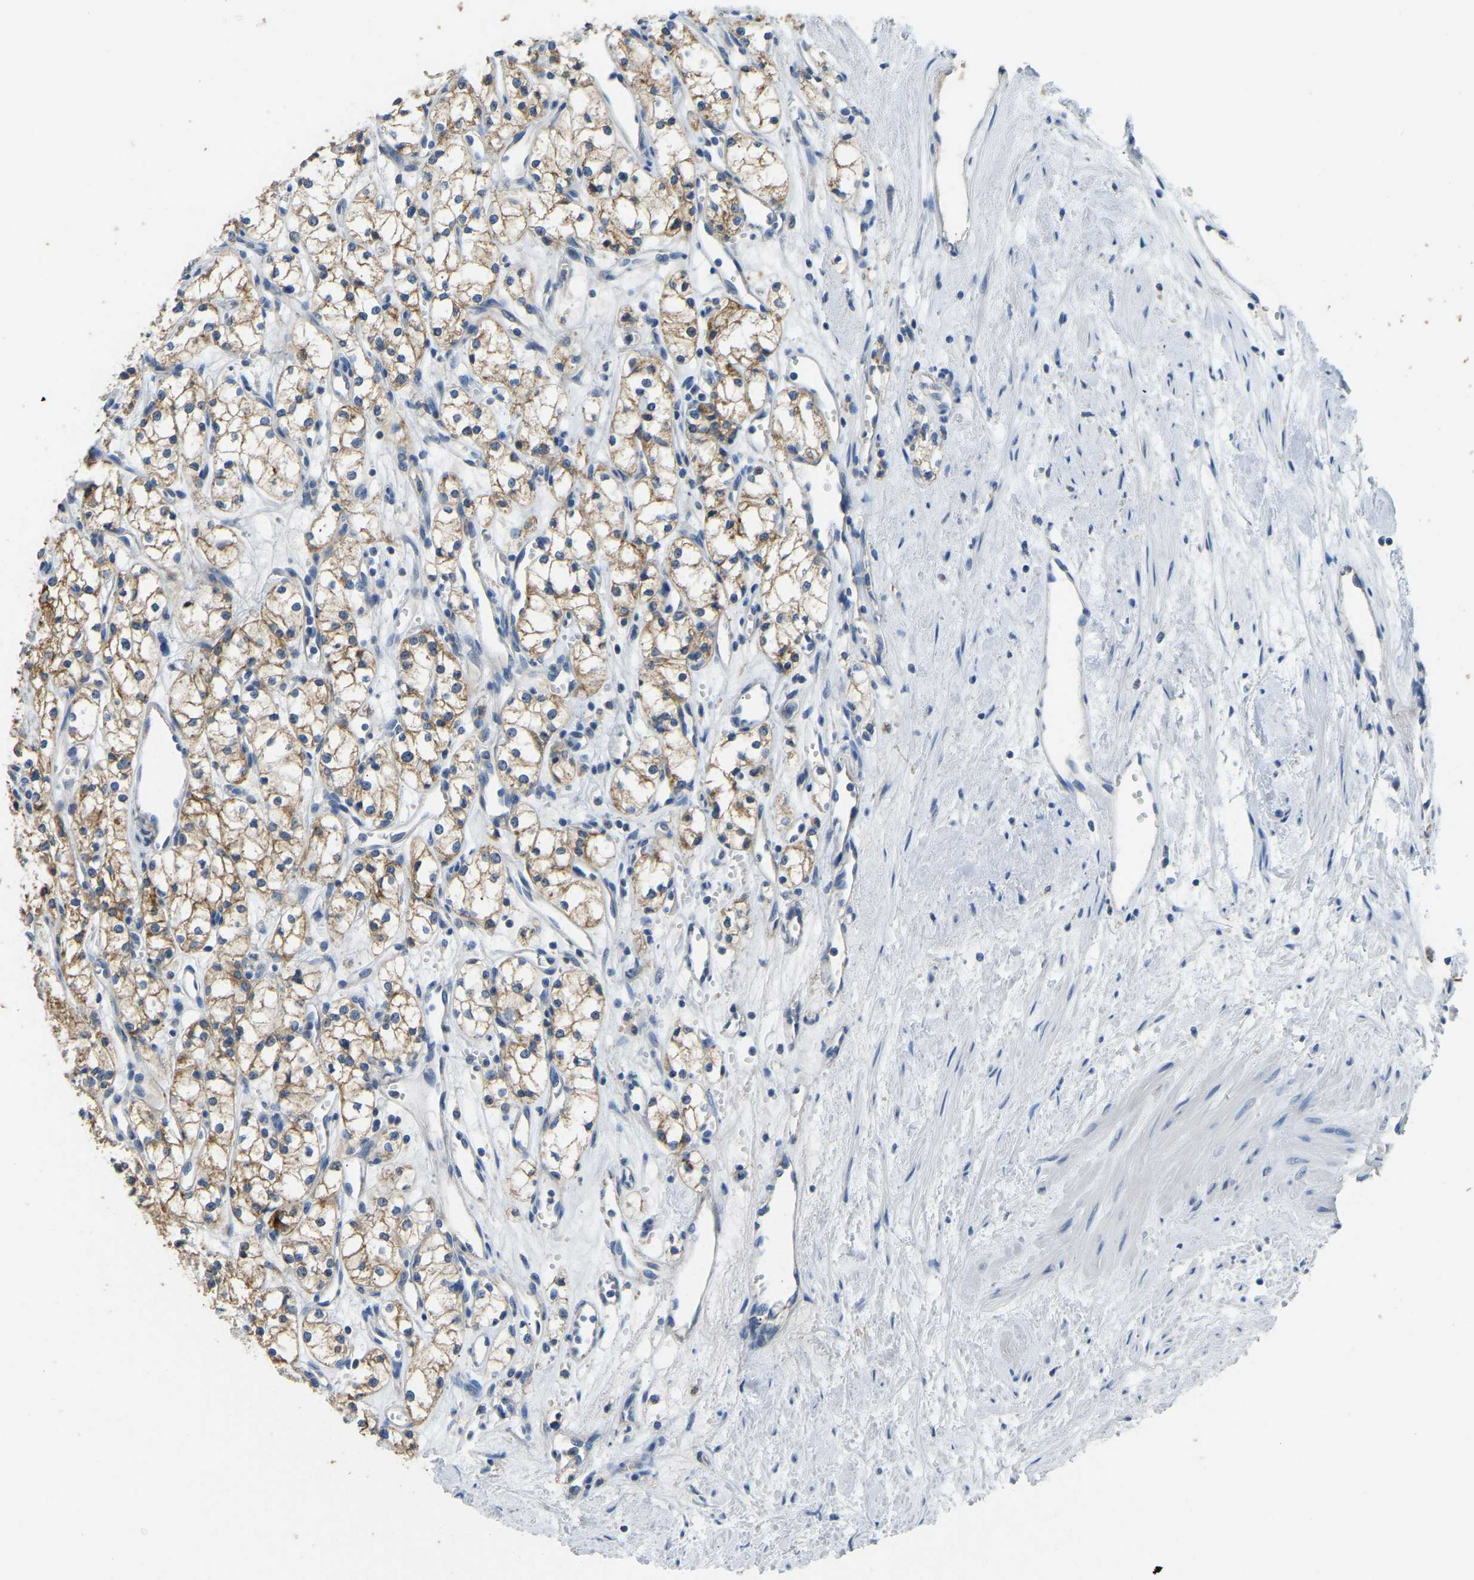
{"staining": {"intensity": "moderate", "quantity": ">75%", "location": "cytoplasmic/membranous"}, "tissue": "renal cancer", "cell_type": "Tumor cells", "image_type": "cancer", "snomed": [{"axis": "morphology", "description": "Adenocarcinoma, NOS"}, {"axis": "topography", "description": "Kidney"}], "caption": "Human renal adenocarcinoma stained with a protein marker demonstrates moderate staining in tumor cells.", "gene": "ZNF200", "patient": {"sex": "male", "age": 59}}